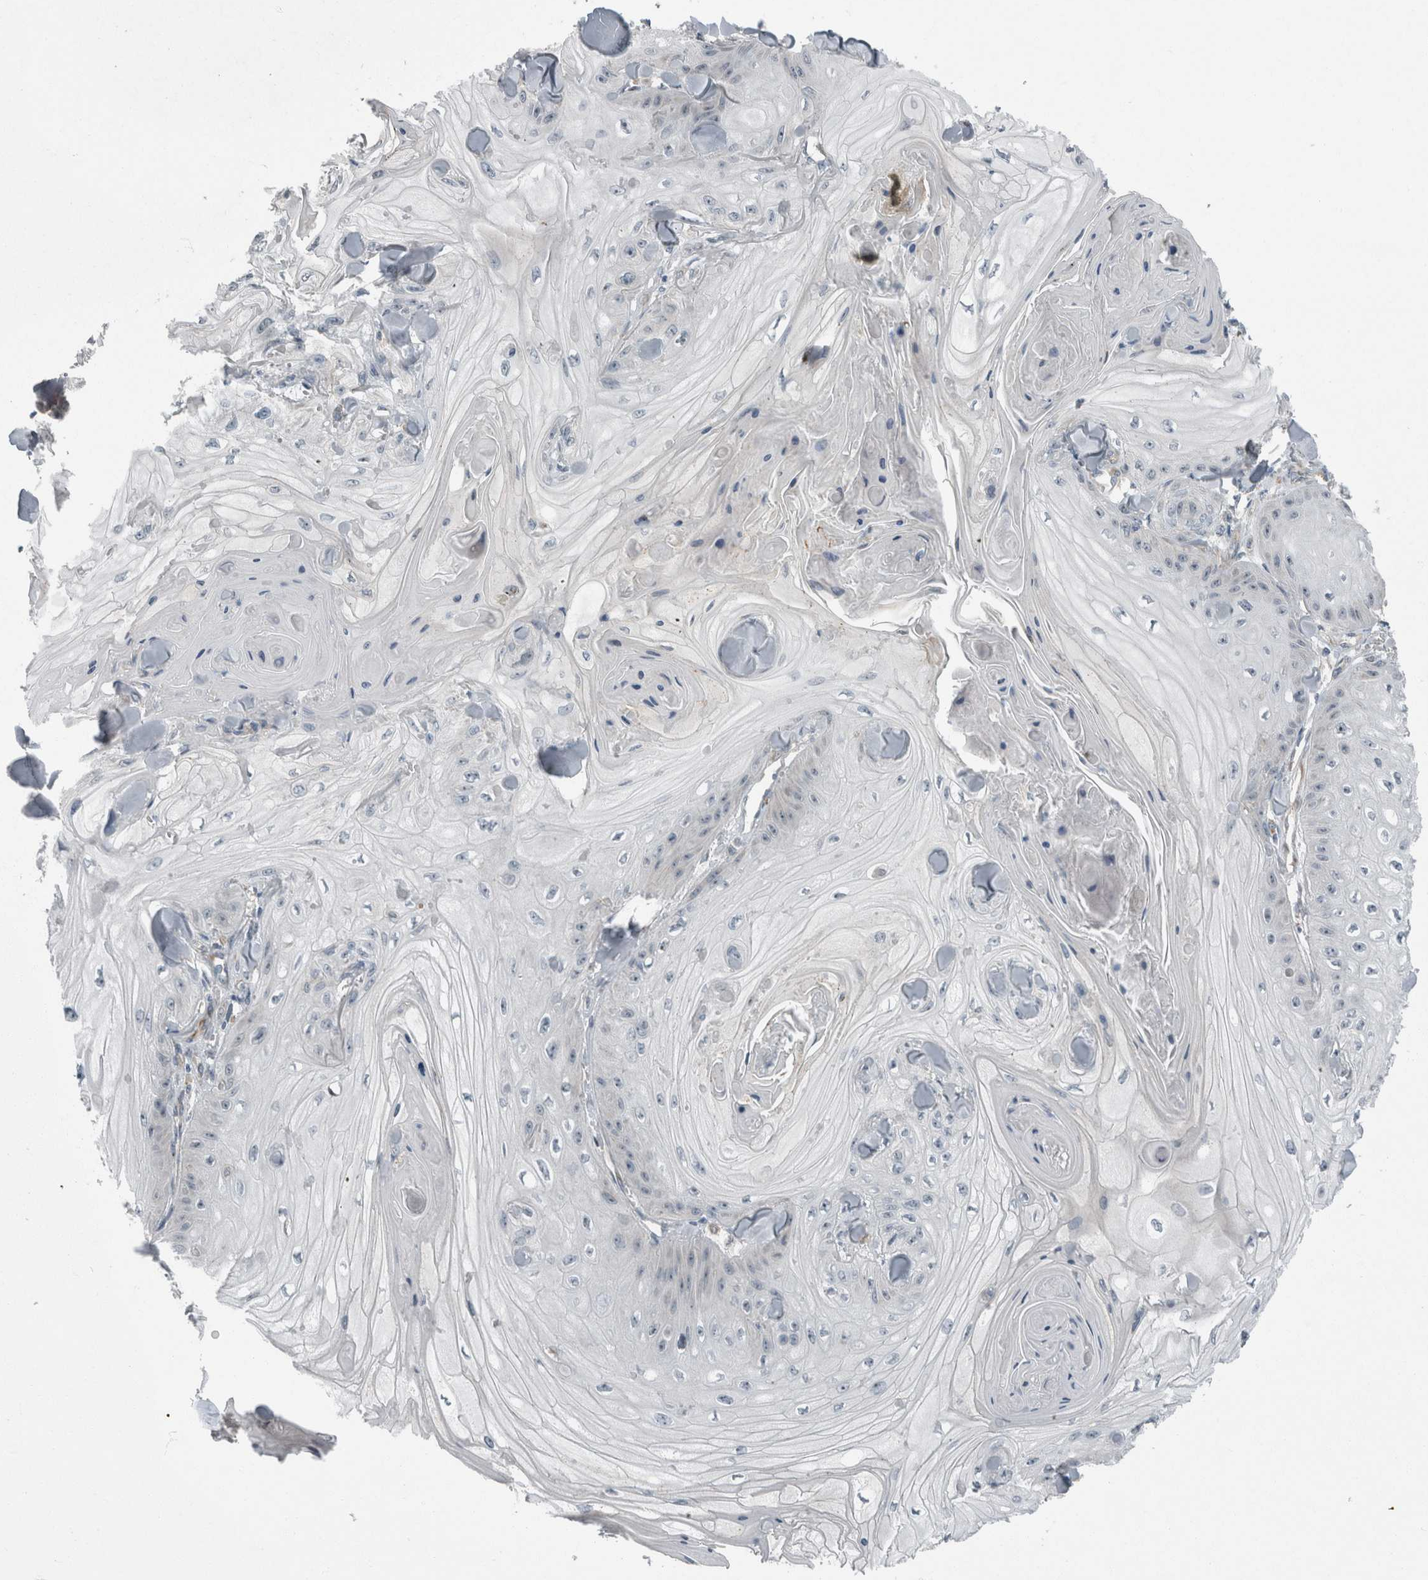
{"staining": {"intensity": "negative", "quantity": "none", "location": "none"}, "tissue": "skin cancer", "cell_type": "Tumor cells", "image_type": "cancer", "snomed": [{"axis": "morphology", "description": "Squamous cell carcinoma, NOS"}, {"axis": "topography", "description": "Skin"}], "caption": "High power microscopy micrograph of an immunohistochemistry (IHC) micrograph of squamous cell carcinoma (skin), revealing no significant staining in tumor cells.", "gene": "USP25", "patient": {"sex": "male", "age": 74}}